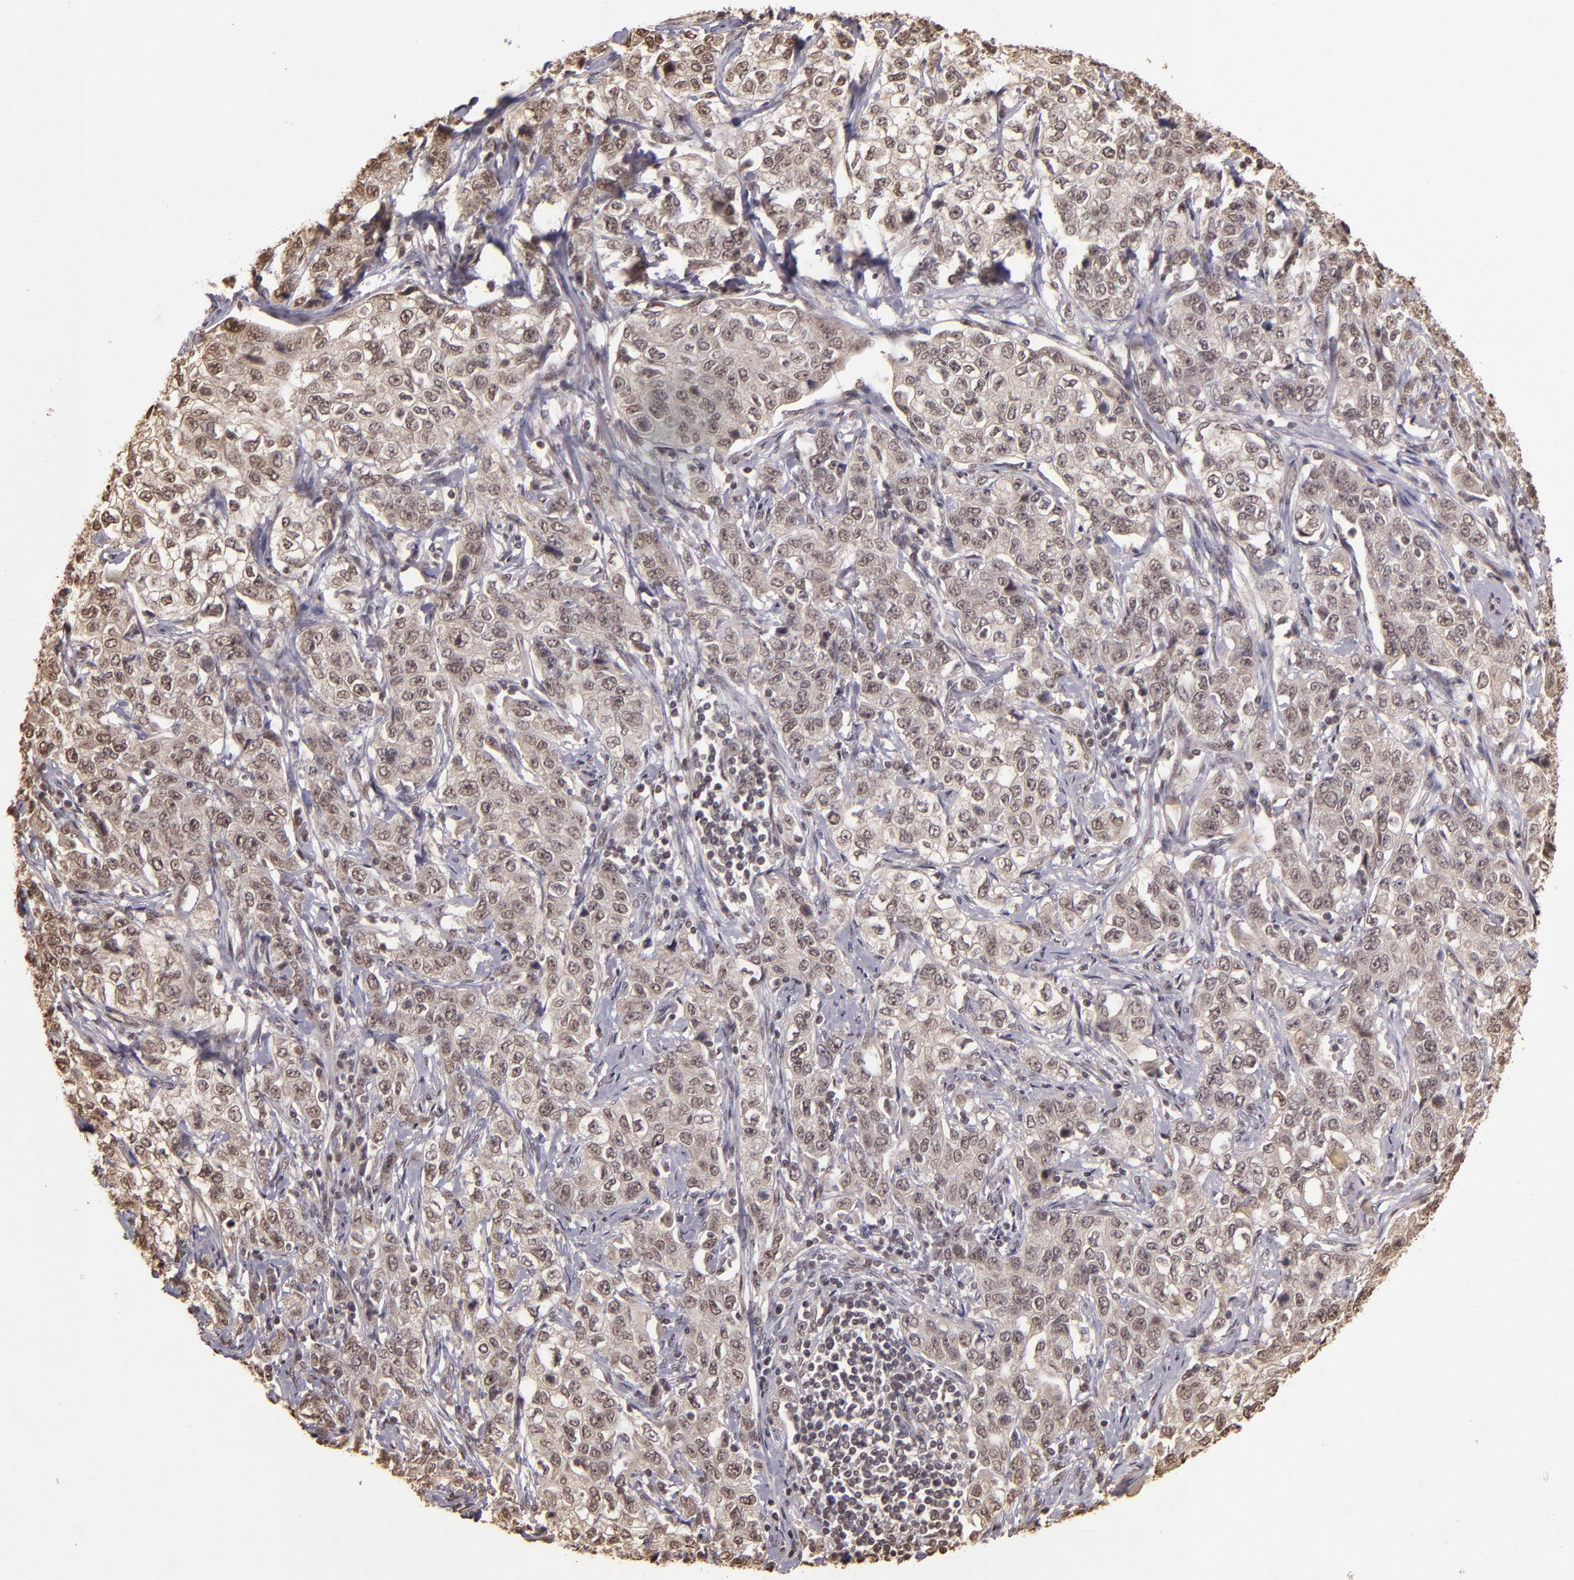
{"staining": {"intensity": "weak", "quantity": ">75%", "location": "cytoplasmic/membranous,nuclear"}, "tissue": "stomach cancer", "cell_type": "Tumor cells", "image_type": "cancer", "snomed": [{"axis": "morphology", "description": "Adenocarcinoma, NOS"}, {"axis": "topography", "description": "Stomach"}], "caption": "Weak cytoplasmic/membranous and nuclear positivity is present in approximately >75% of tumor cells in stomach adenocarcinoma. The staining is performed using DAB brown chromogen to label protein expression. The nuclei are counter-stained blue using hematoxylin.", "gene": "CUL1", "patient": {"sex": "male", "age": 48}}